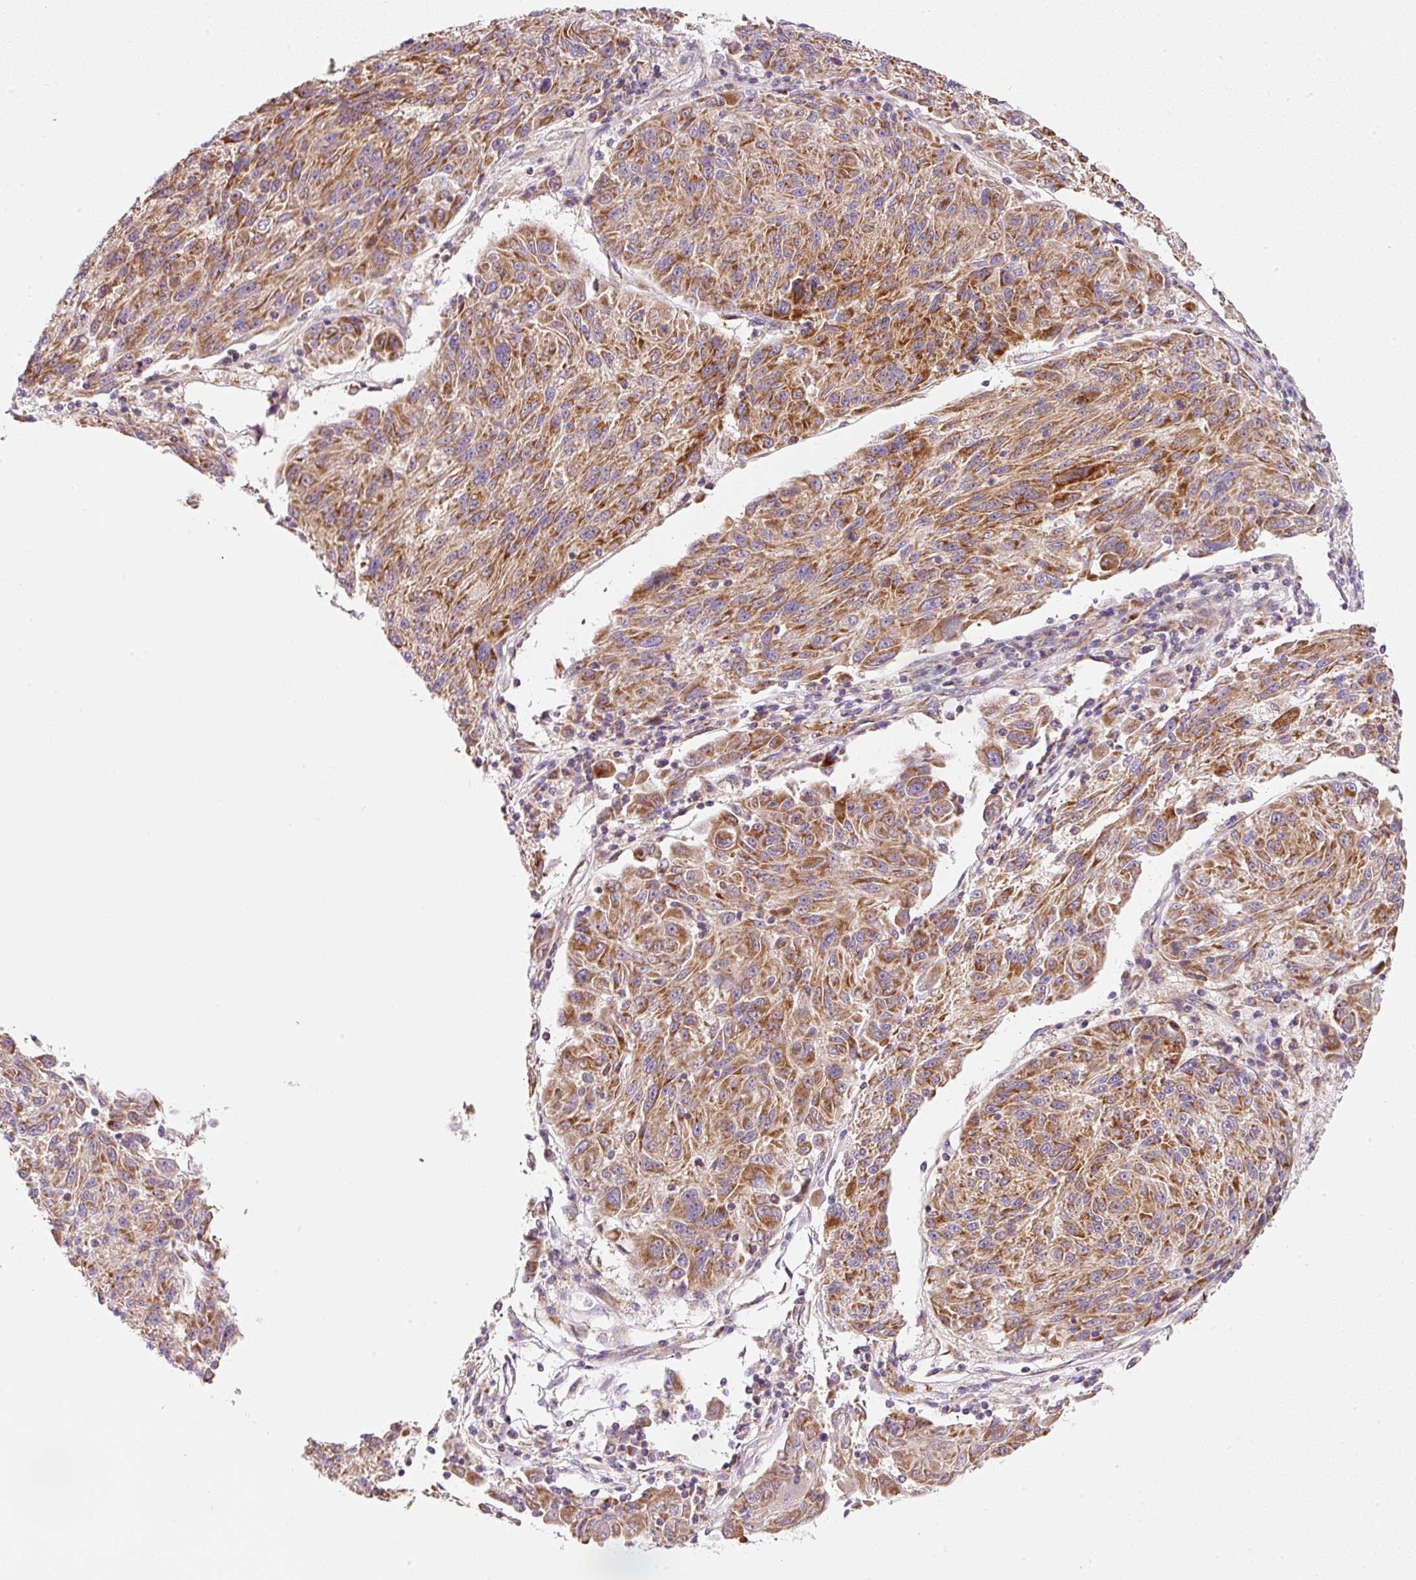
{"staining": {"intensity": "strong", "quantity": ">75%", "location": "cytoplasmic/membranous"}, "tissue": "melanoma", "cell_type": "Tumor cells", "image_type": "cancer", "snomed": [{"axis": "morphology", "description": "Malignant melanoma, NOS"}, {"axis": "topography", "description": "Skin"}], "caption": "Human melanoma stained for a protein (brown) displays strong cytoplasmic/membranous positive staining in approximately >75% of tumor cells.", "gene": "NDUFA1", "patient": {"sex": "male", "age": 53}}